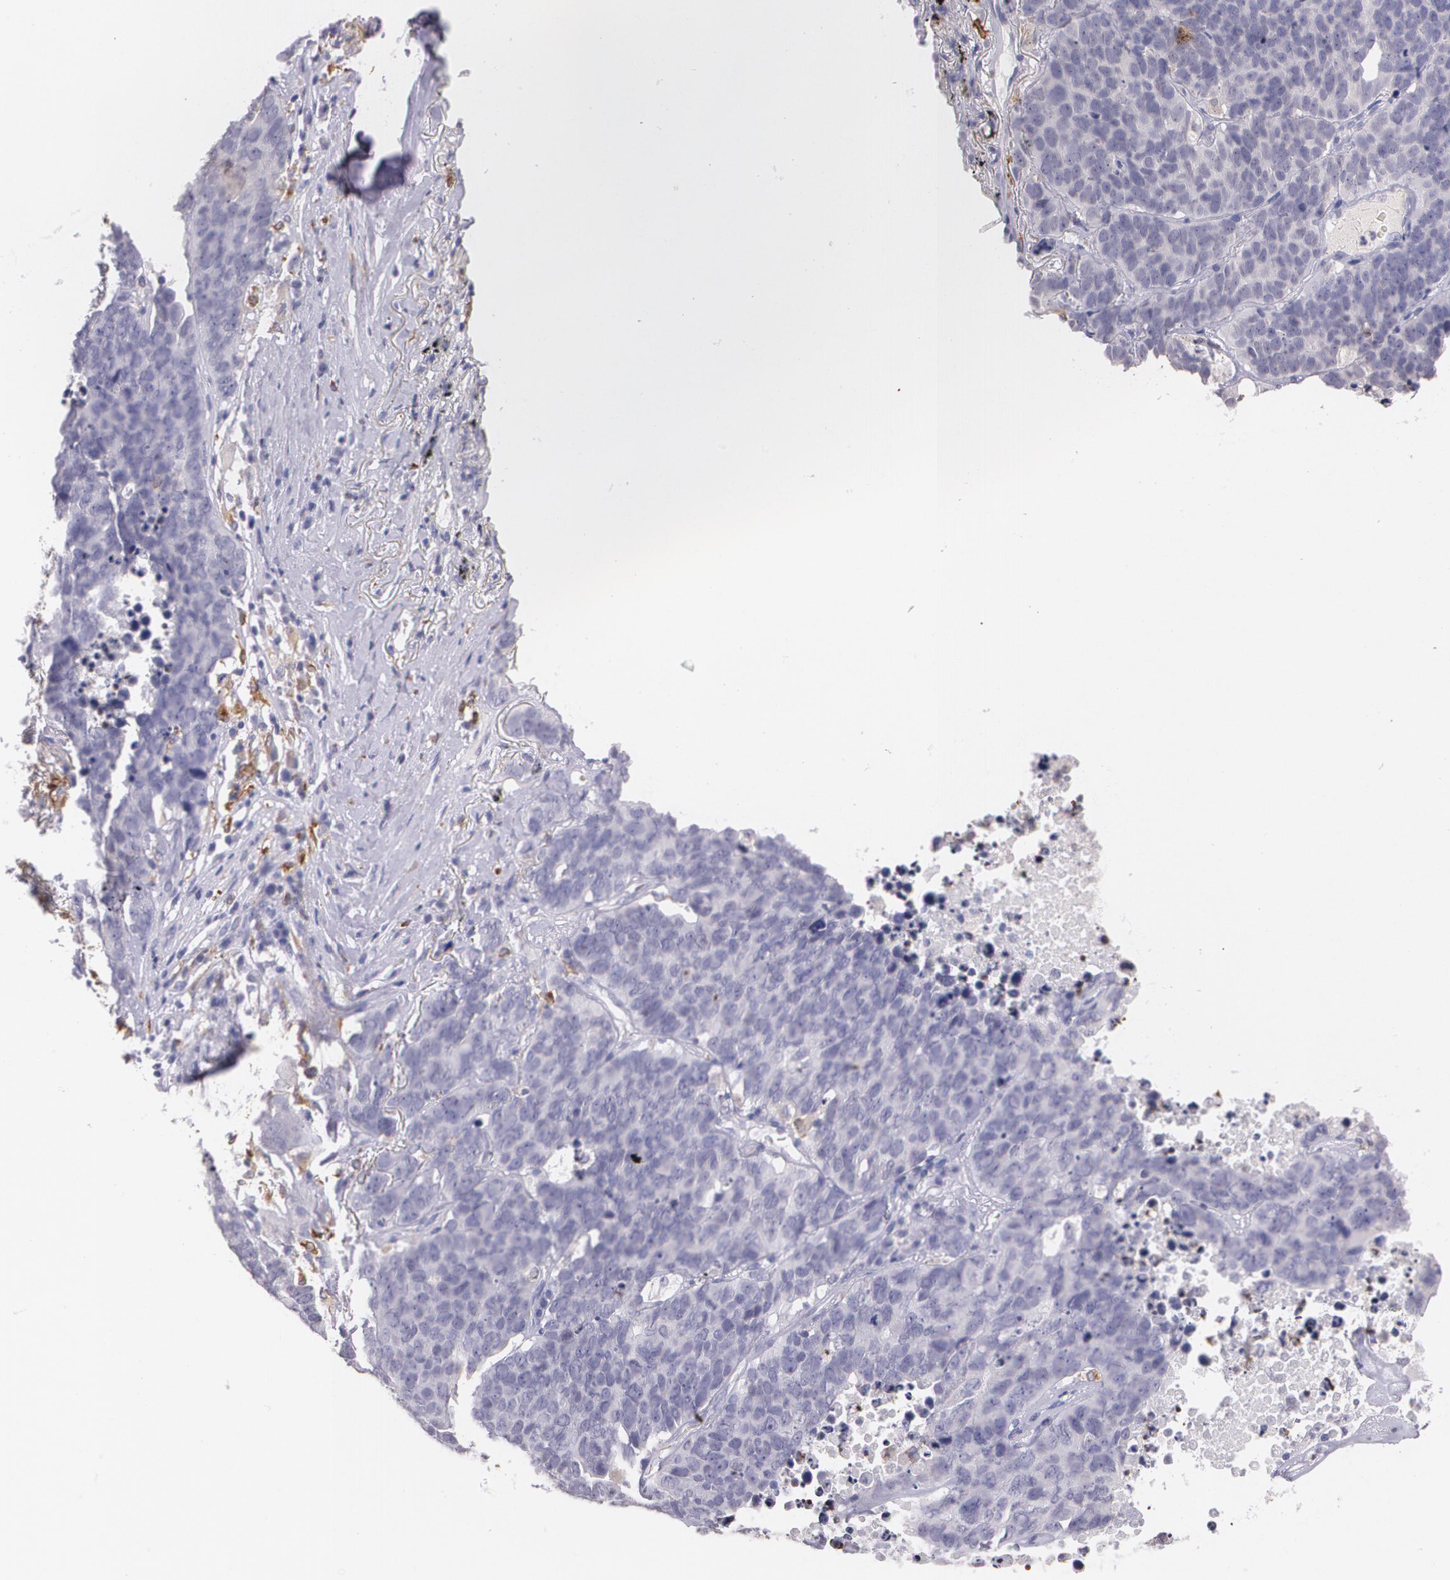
{"staining": {"intensity": "negative", "quantity": "none", "location": "none"}, "tissue": "lung cancer", "cell_type": "Tumor cells", "image_type": "cancer", "snomed": [{"axis": "morphology", "description": "Carcinoid, malignant, NOS"}, {"axis": "topography", "description": "Lung"}], "caption": "An image of lung cancer stained for a protein reveals no brown staining in tumor cells. (DAB (3,3'-diaminobenzidine) immunohistochemistry, high magnification).", "gene": "RTN1", "patient": {"sex": "male", "age": 60}}